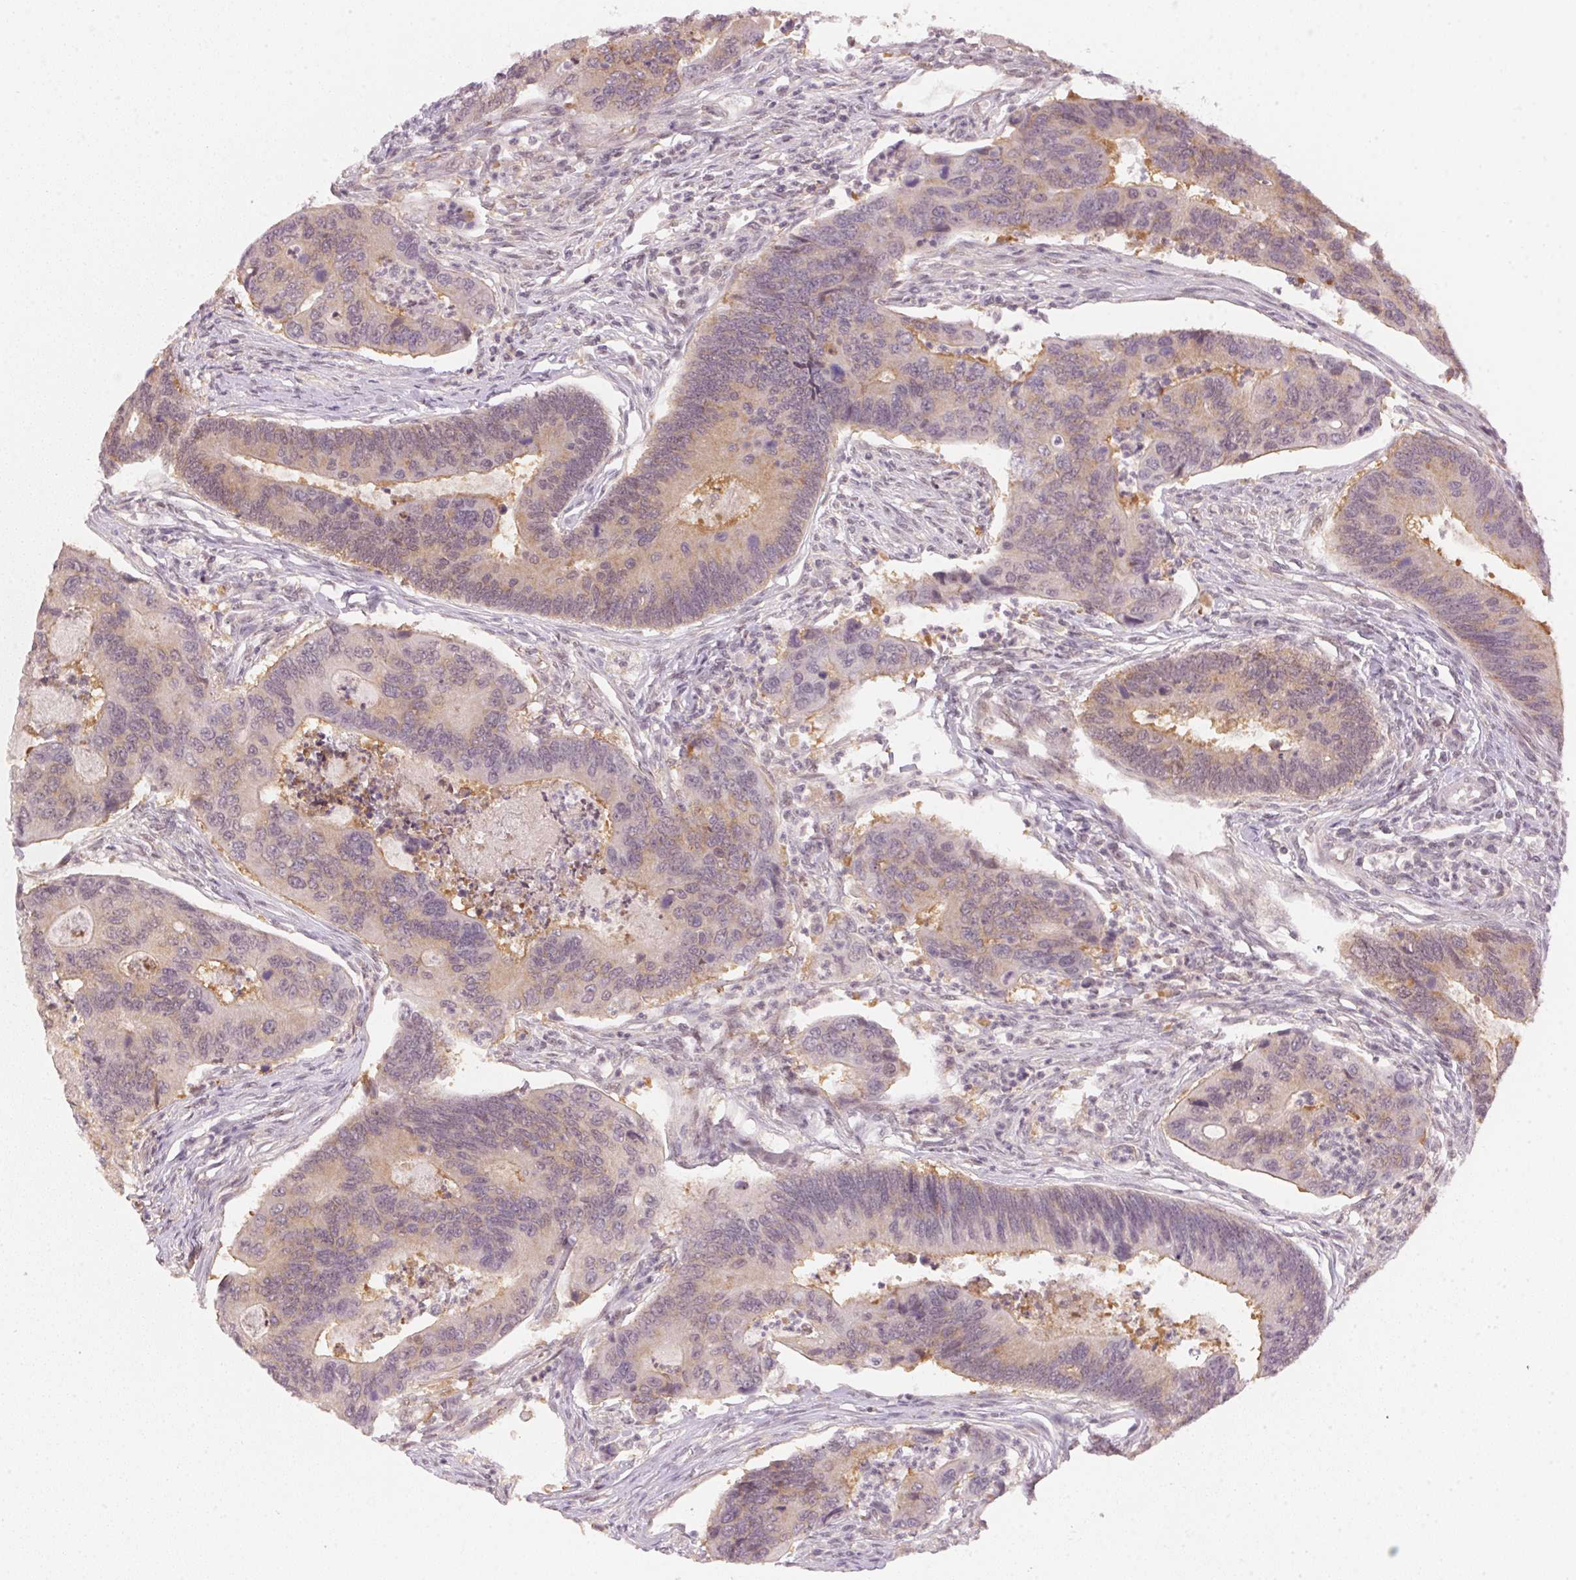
{"staining": {"intensity": "negative", "quantity": "none", "location": "none"}, "tissue": "colorectal cancer", "cell_type": "Tumor cells", "image_type": "cancer", "snomed": [{"axis": "morphology", "description": "Adenocarcinoma, NOS"}, {"axis": "topography", "description": "Colon"}], "caption": "IHC of human colorectal cancer reveals no positivity in tumor cells.", "gene": "KPRP", "patient": {"sex": "female", "age": 67}}